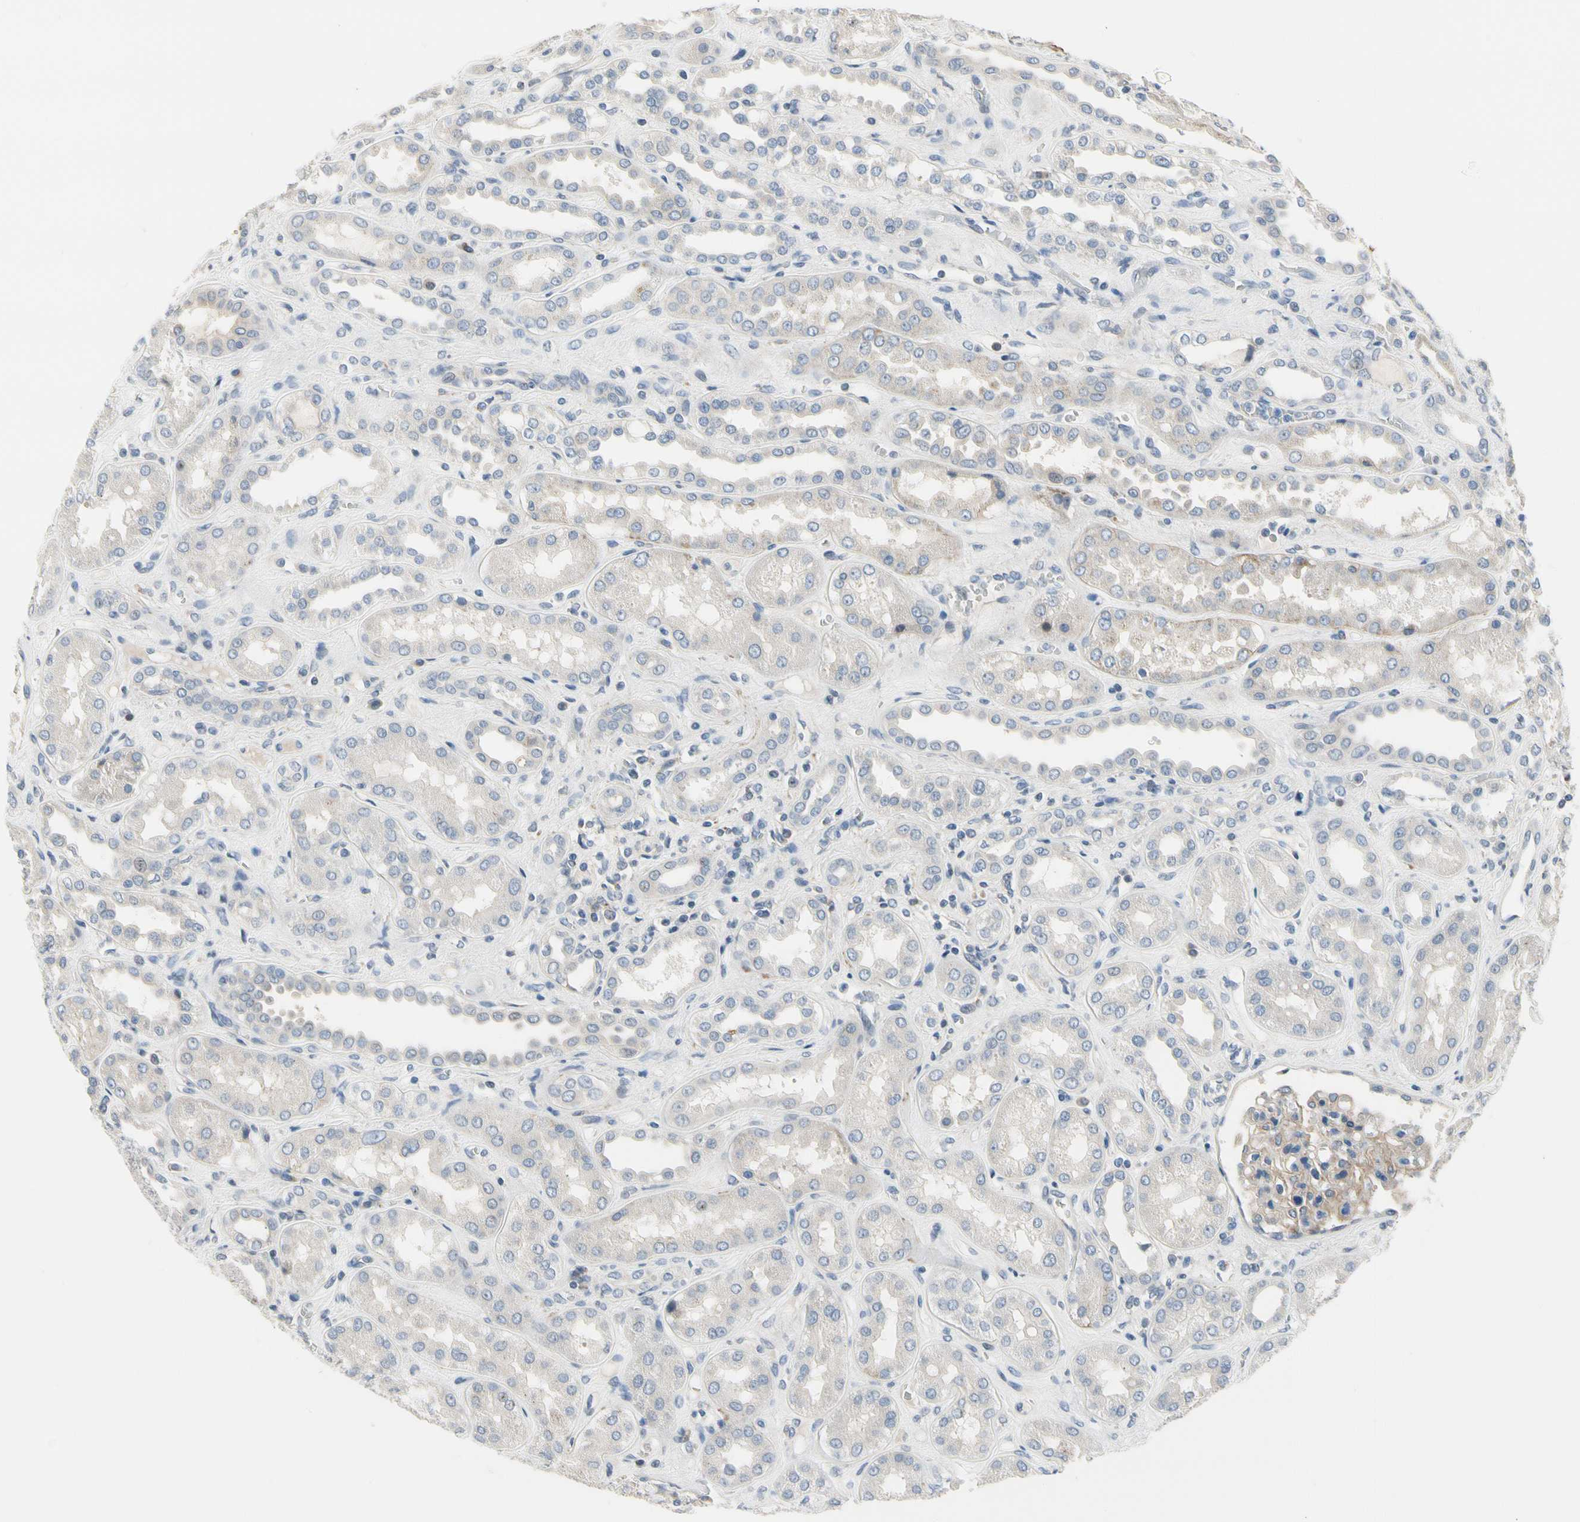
{"staining": {"intensity": "weak", "quantity": "<25%", "location": "cytoplasmic/membranous"}, "tissue": "kidney", "cell_type": "Cells in glomeruli", "image_type": "normal", "snomed": [{"axis": "morphology", "description": "Normal tissue, NOS"}, {"axis": "topography", "description": "Kidney"}], "caption": "This histopathology image is of normal kidney stained with immunohistochemistry to label a protein in brown with the nuclei are counter-stained blue. There is no positivity in cells in glomeruli.", "gene": "NFASC", "patient": {"sex": "male", "age": 59}}